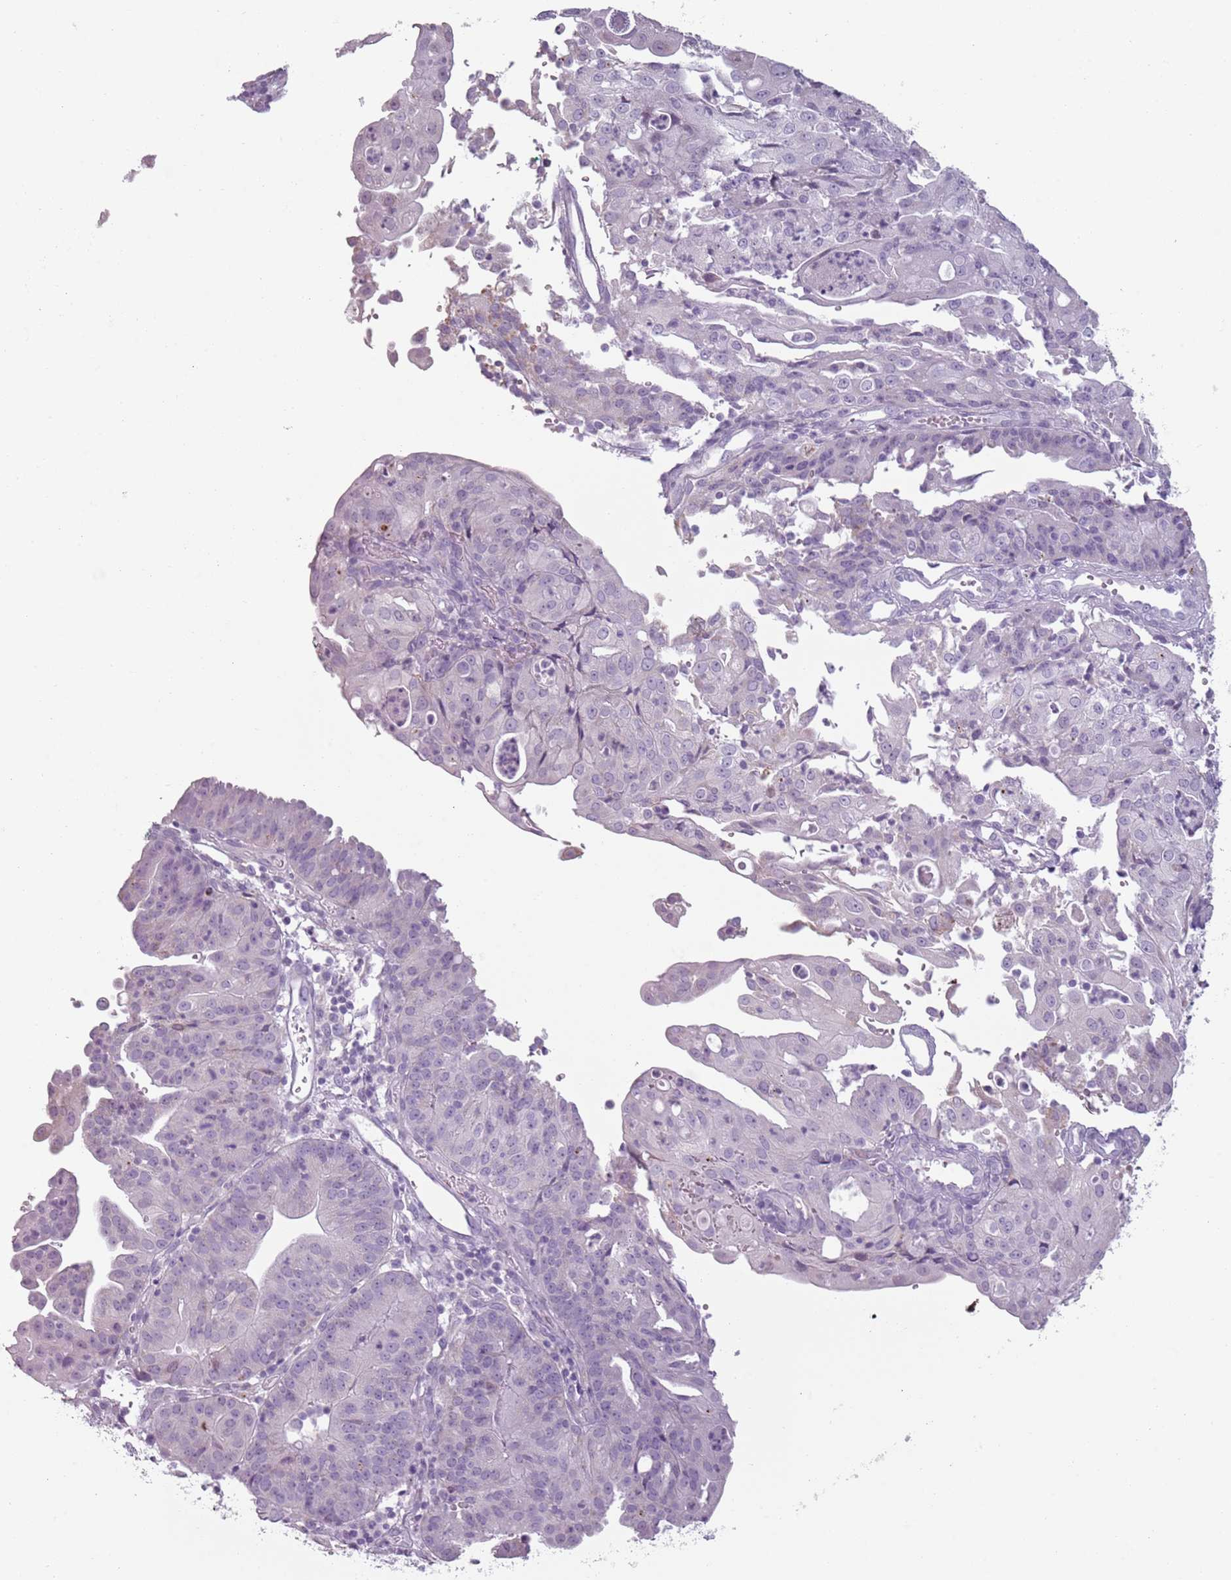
{"staining": {"intensity": "negative", "quantity": "none", "location": "none"}, "tissue": "endometrial cancer", "cell_type": "Tumor cells", "image_type": "cancer", "snomed": [{"axis": "morphology", "description": "Adenocarcinoma, NOS"}, {"axis": "topography", "description": "Endometrium"}], "caption": "Endometrial cancer was stained to show a protein in brown. There is no significant expression in tumor cells.", "gene": "MEGF8", "patient": {"sex": "female", "age": 56}}